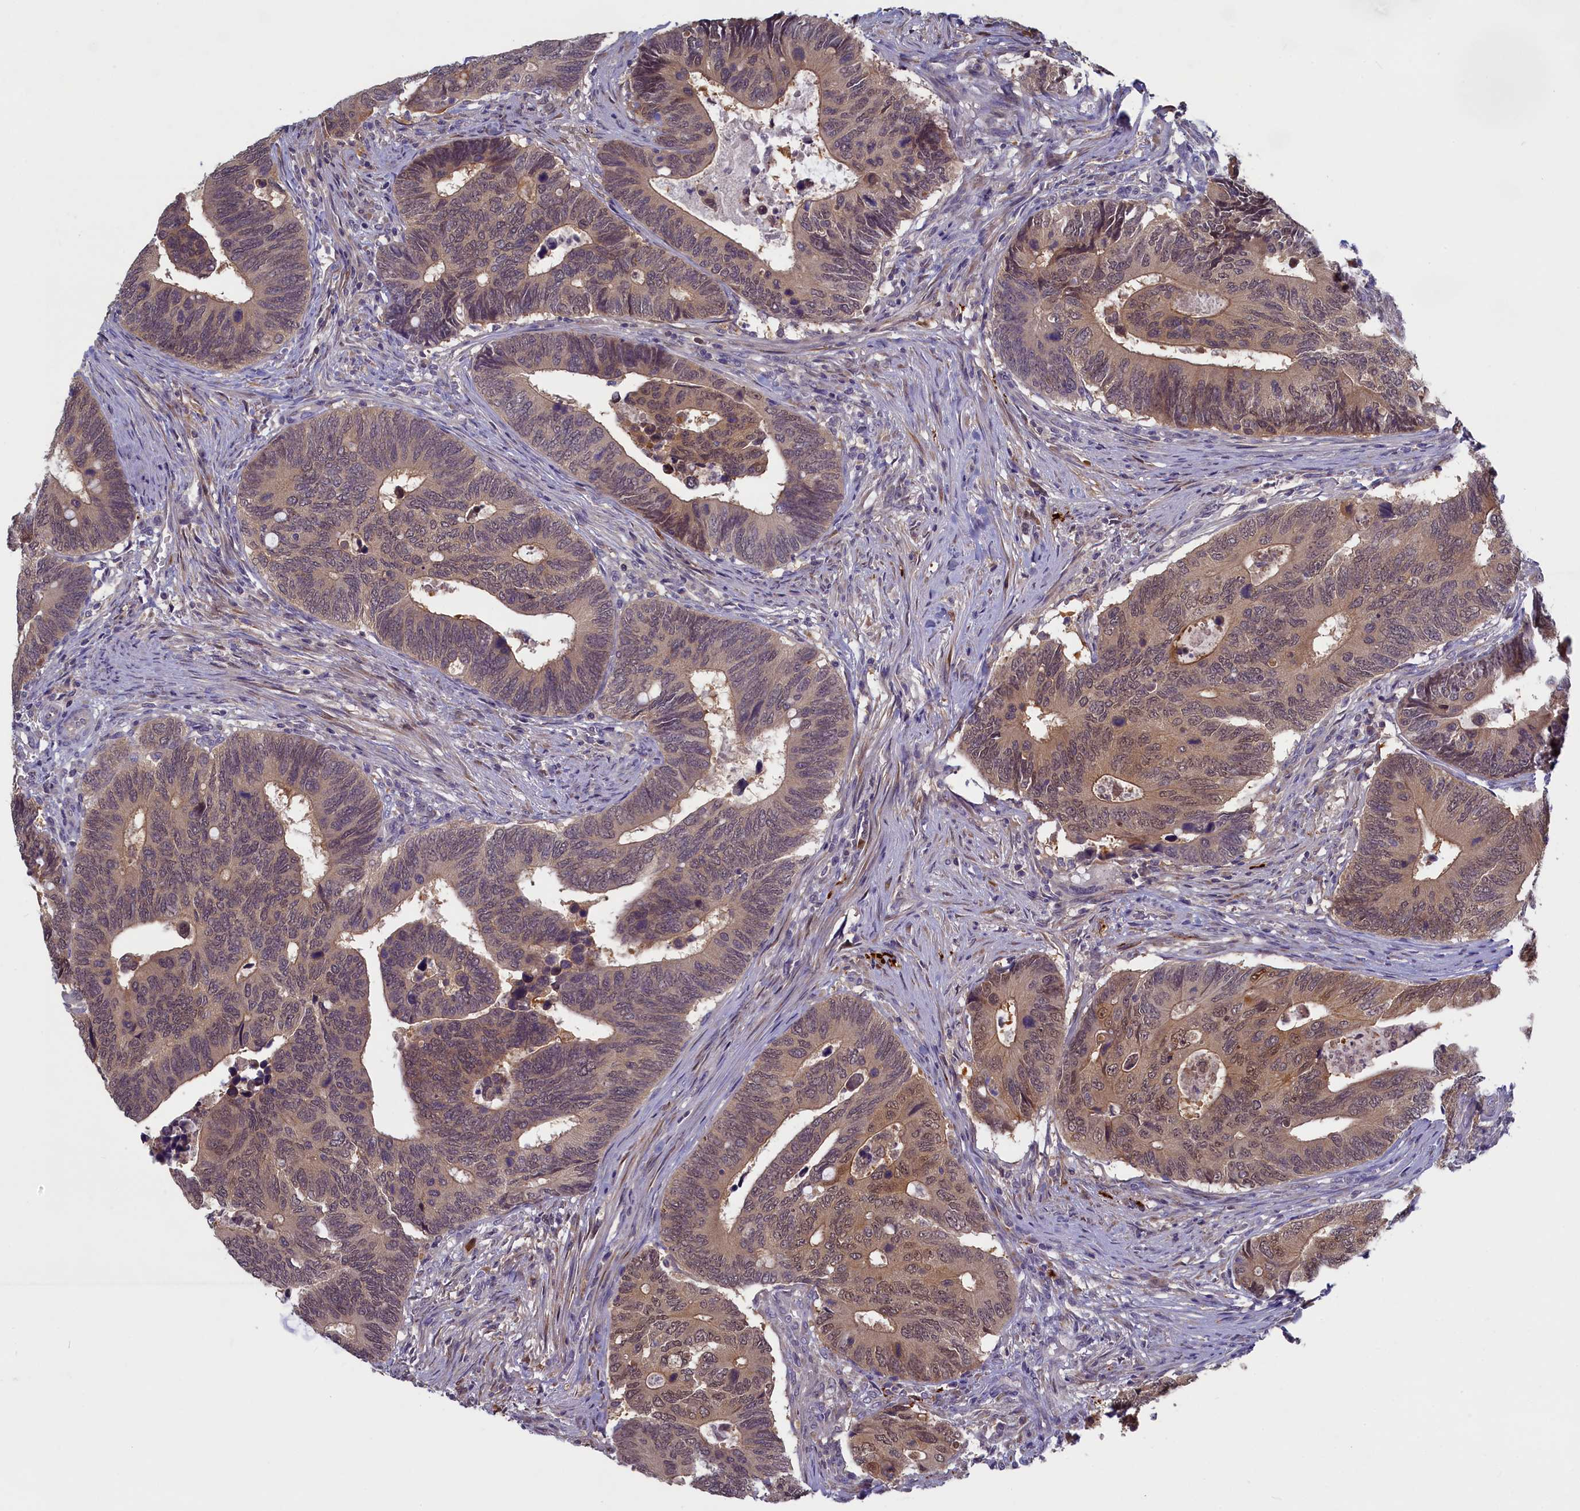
{"staining": {"intensity": "moderate", "quantity": "25%-75%", "location": "cytoplasmic/membranous,nuclear"}, "tissue": "colorectal cancer", "cell_type": "Tumor cells", "image_type": "cancer", "snomed": [{"axis": "morphology", "description": "Adenocarcinoma, NOS"}, {"axis": "topography", "description": "Colon"}], "caption": "Tumor cells reveal medium levels of moderate cytoplasmic/membranous and nuclear expression in approximately 25%-75% of cells in adenocarcinoma (colorectal). (DAB (3,3'-diaminobenzidine) = brown stain, brightfield microscopy at high magnification).", "gene": "UCHL3", "patient": {"sex": "male", "age": 87}}